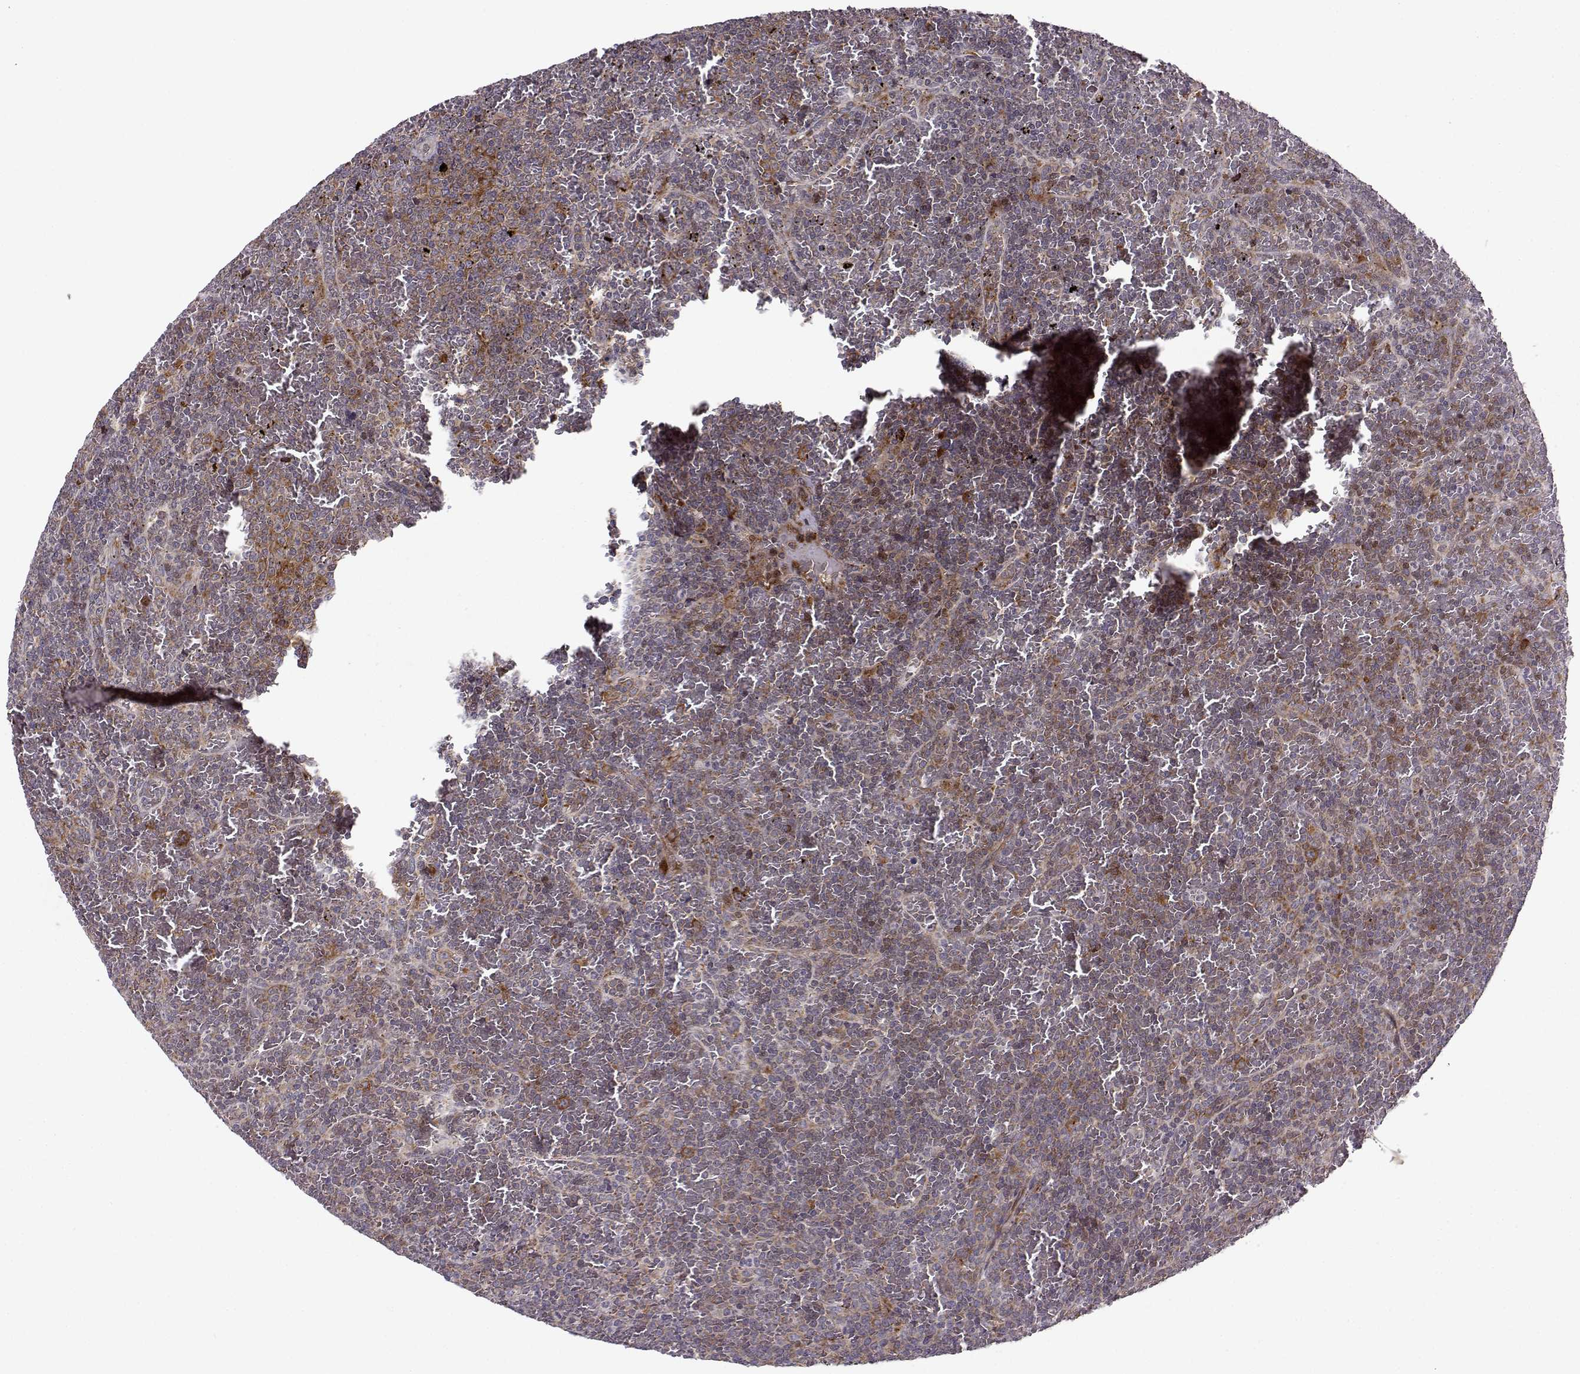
{"staining": {"intensity": "negative", "quantity": "none", "location": "none"}, "tissue": "lymphoma", "cell_type": "Tumor cells", "image_type": "cancer", "snomed": [{"axis": "morphology", "description": "Malignant lymphoma, non-Hodgkin's type, Low grade"}, {"axis": "topography", "description": "Spleen"}], "caption": "Human low-grade malignant lymphoma, non-Hodgkin's type stained for a protein using IHC exhibits no staining in tumor cells.", "gene": "RPL31", "patient": {"sex": "female", "age": 77}}